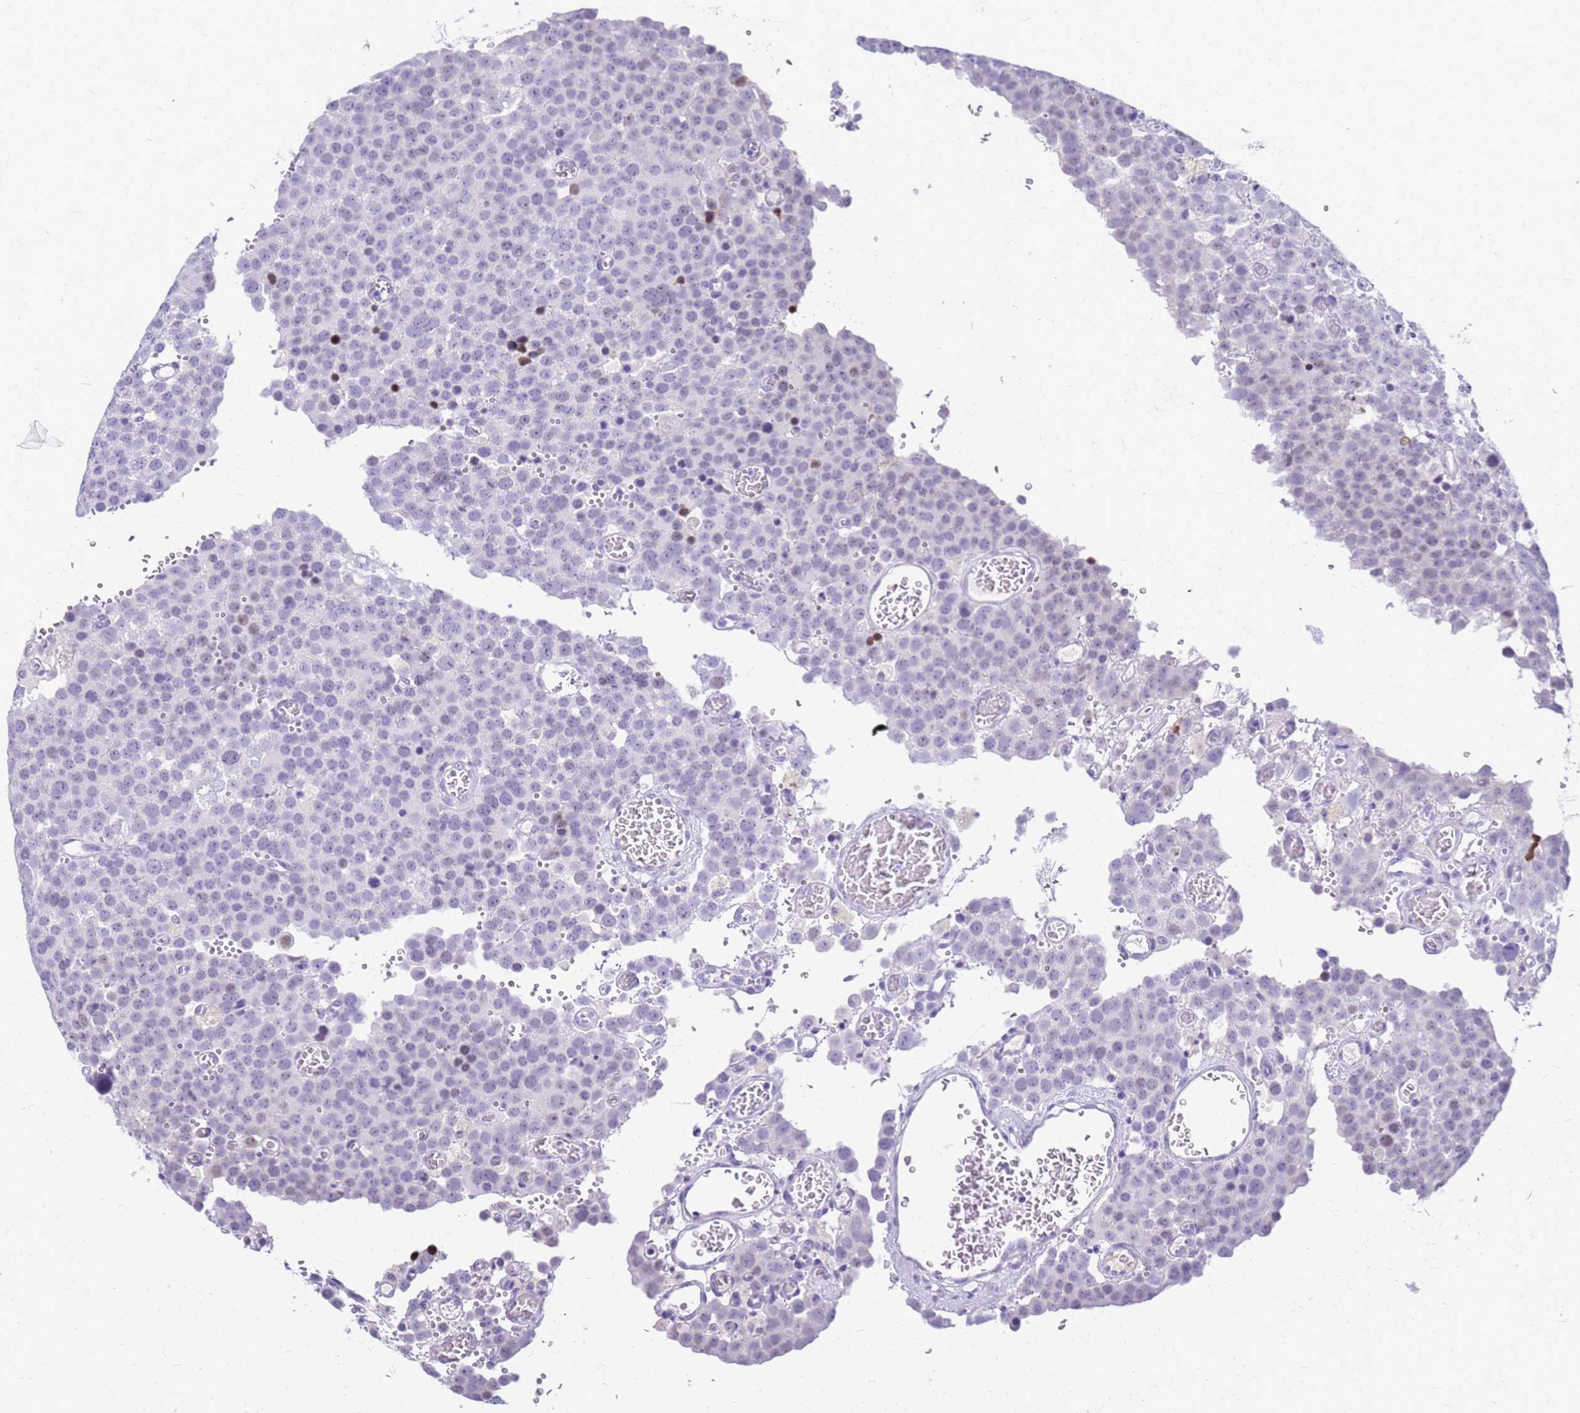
{"staining": {"intensity": "negative", "quantity": "none", "location": "none"}, "tissue": "testis cancer", "cell_type": "Tumor cells", "image_type": "cancer", "snomed": [{"axis": "morphology", "description": "Normal tissue, NOS"}, {"axis": "morphology", "description": "Seminoma, NOS"}, {"axis": "topography", "description": "Testis"}], "caption": "Immunohistochemical staining of human testis seminoma displays no significant expression in tumor cells.", "gene": "CFAP100", "patient": {"sex": "male", "age": 71}}